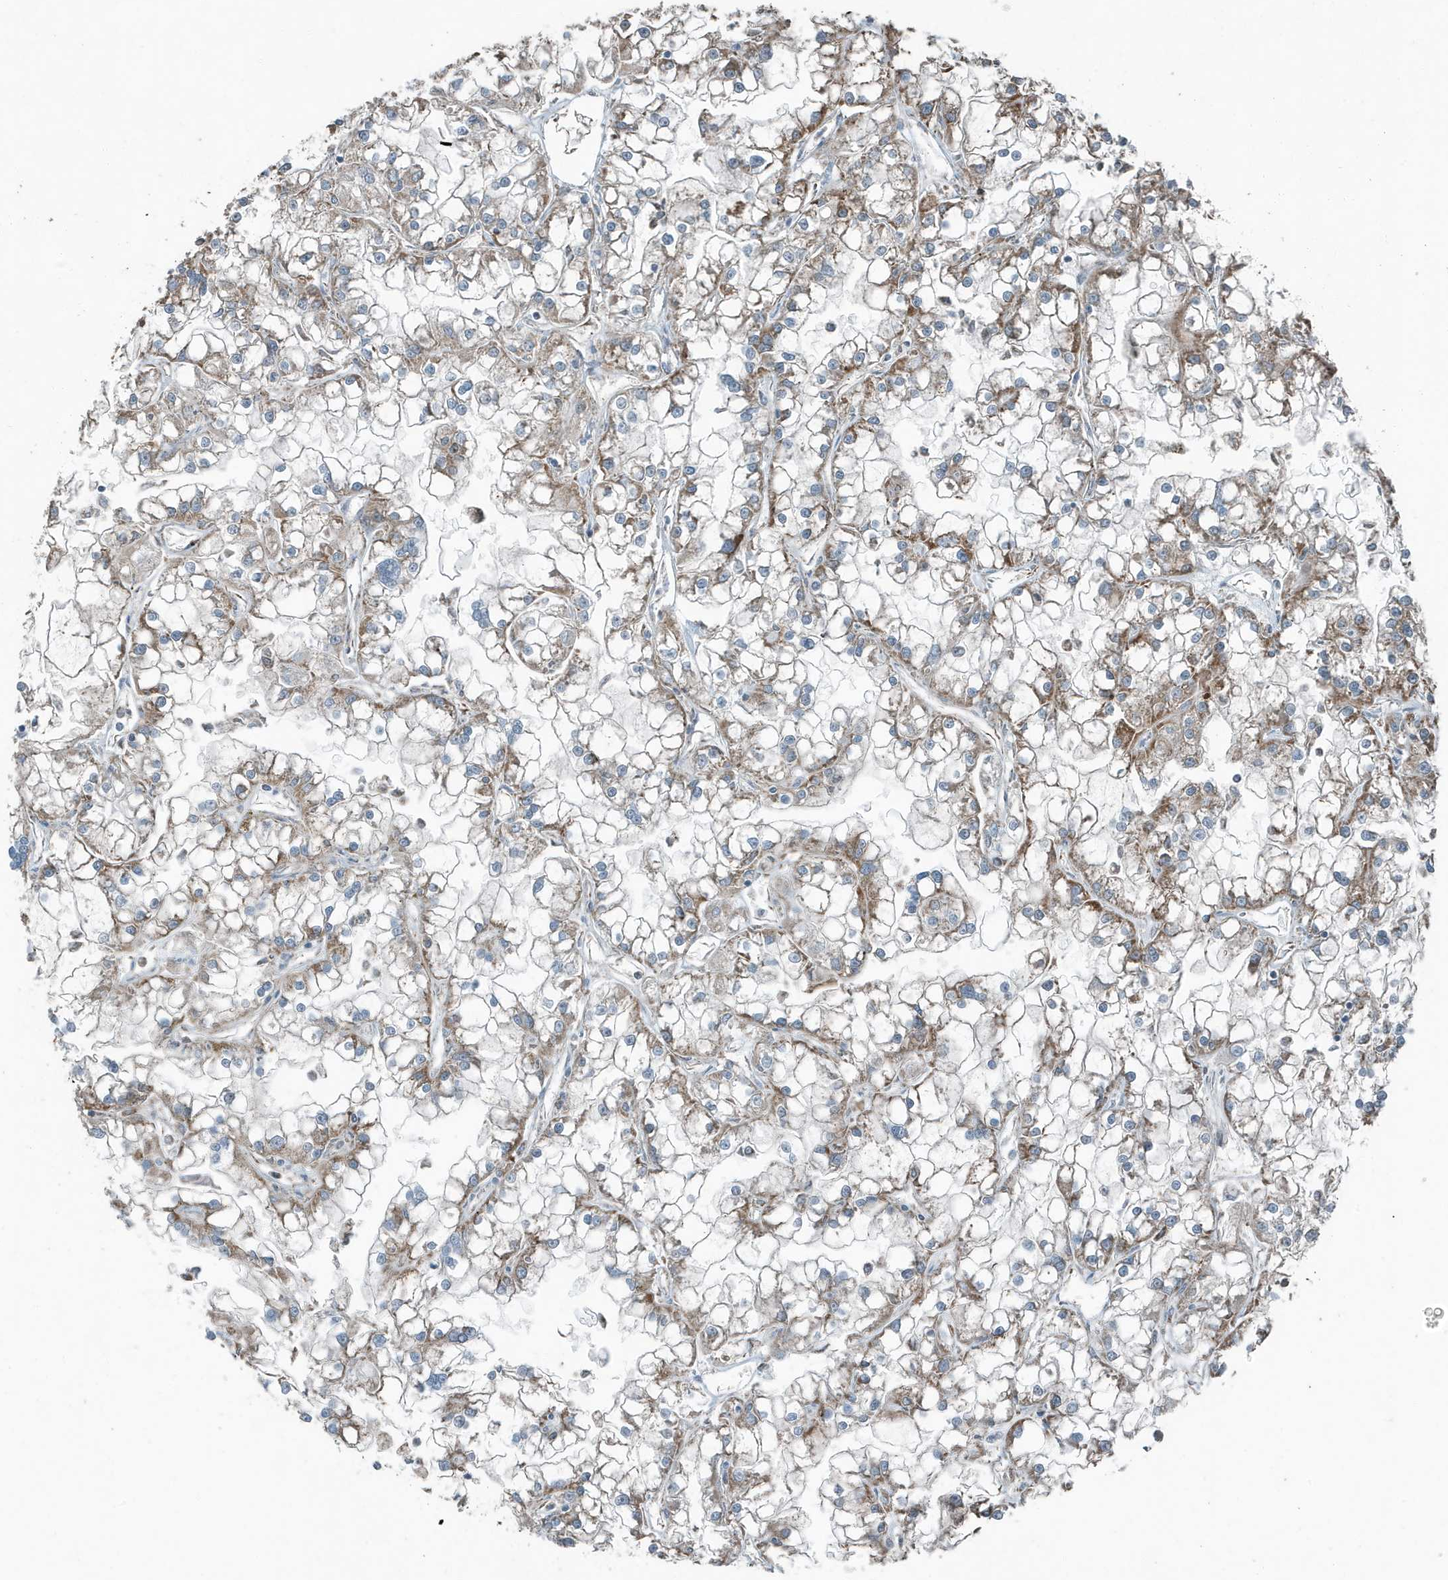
{"staining": {"intensity": "moderate", "quantity": "25%-75%", "location": "cytoplasmic/membranous"}, "tissue": "renal cancer", "cell_type": "Tumor cells", "image_type": "cancer", "snomed": [{"axis": "morphology", "description": "Adenocarcinoma, NOS"}, {"axis": "topography", "description": "Kidney"}], "caption": "Protein staining of renal cancer (adenocarcinoma) tissue exhibits moderate cytoplasmic/membranous staining in about 25%-75% of tumor cells. The protein of interest is shown in brown color, while the nuclei are stained blue.", "gene": "MT-CYB", "patient": {"sex": "female", "age": 52}}